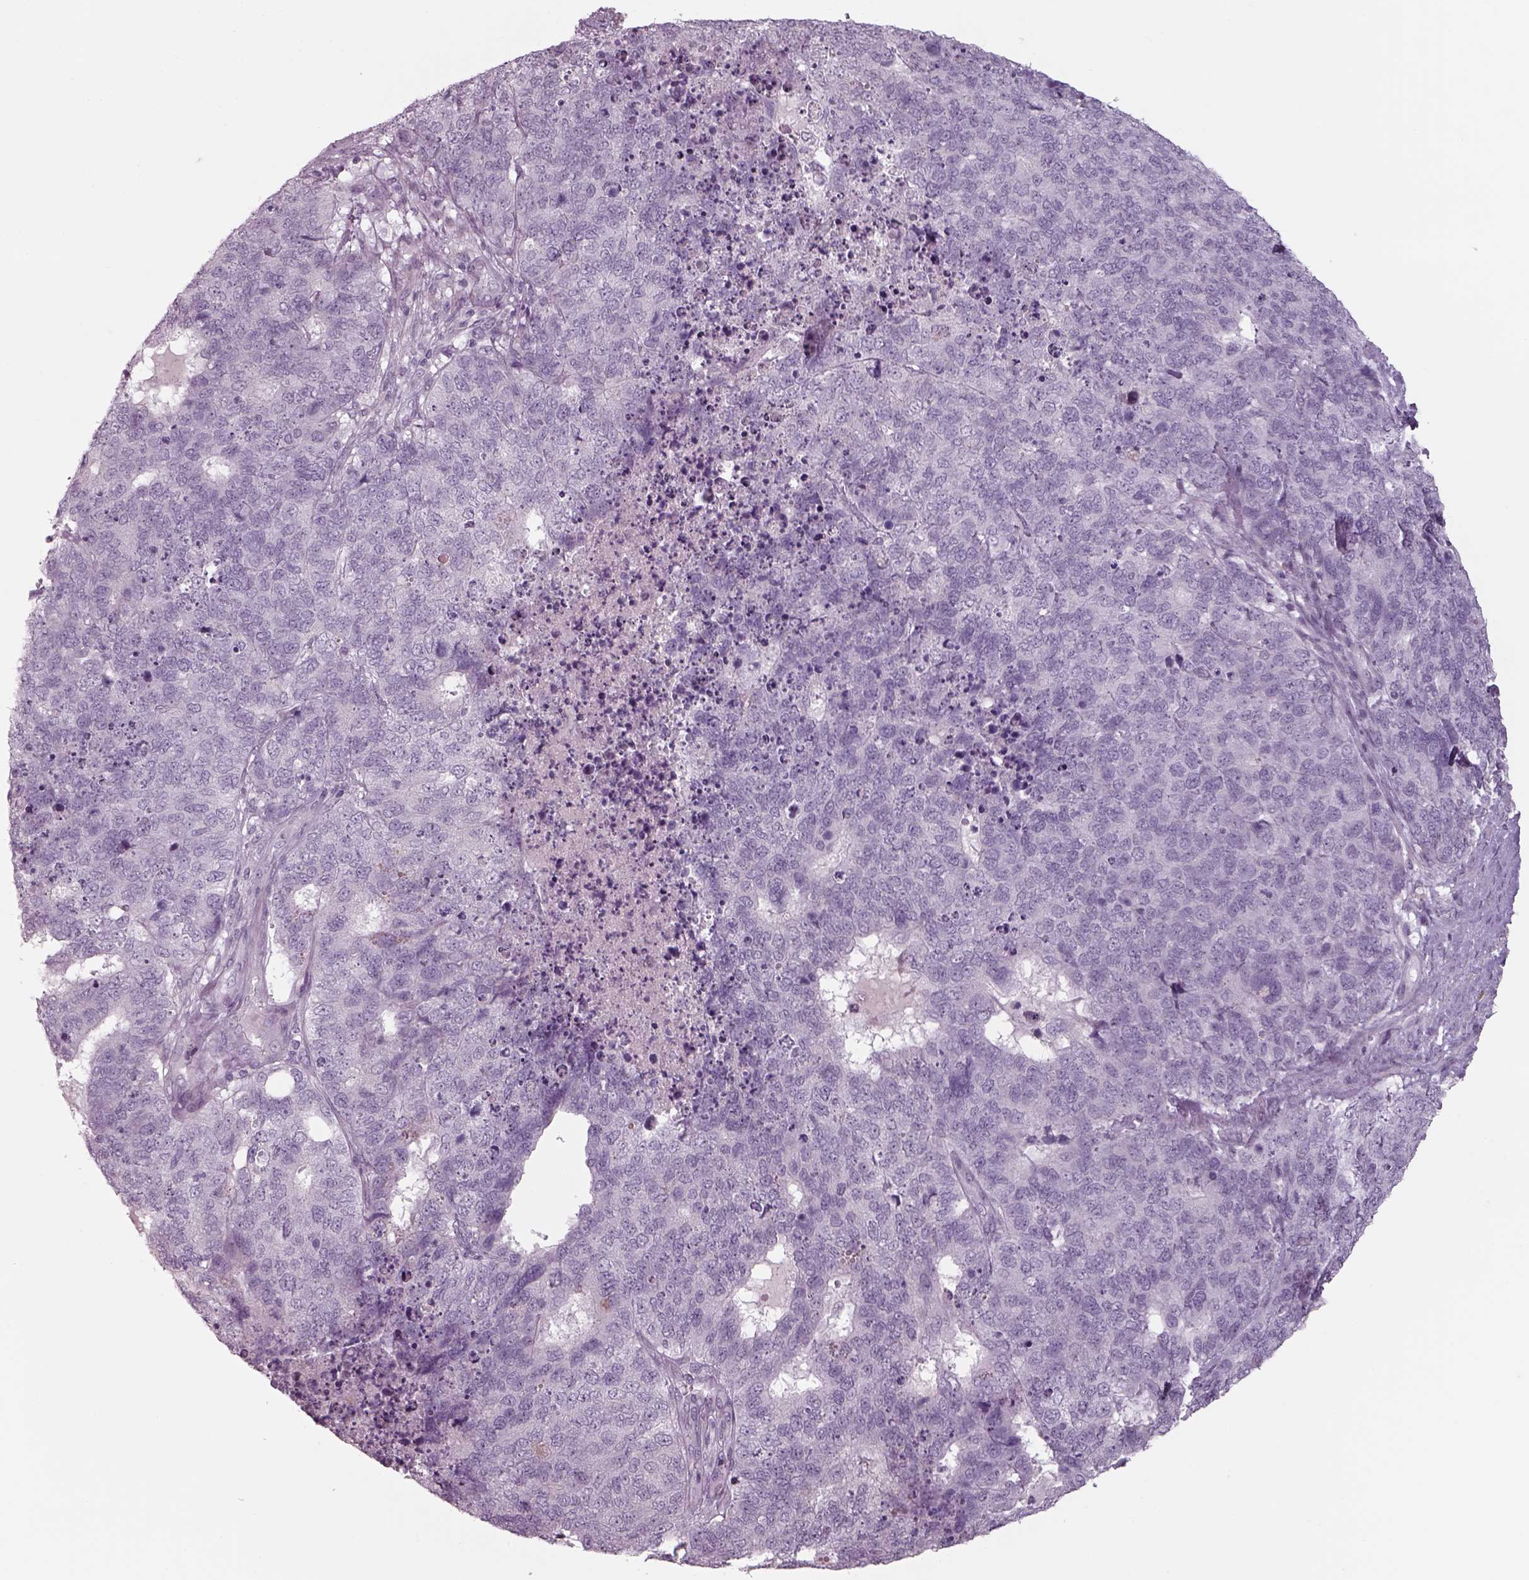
{"staining": {"intensity": "negative", "quantity": "none", "location": "none"}, "tissue": "cervical cancer", "cell_type": "Tumor cells", "image_type": "cancer", "snomed": [{"axis": "morphology", "description": "Squamous cell carcinoma, NOS"}, {"axis": "topography", "description": "Cervix"}], "caption": "An immunohistochemistry (IHC) histopathology image of cervical squamous cell carcinoma is shown. There is no staining in tumor cells of cervical squamous cell carcinoma.", "gene": "SEPTIN14", "patient": {"sex": "female", "age": 63}}